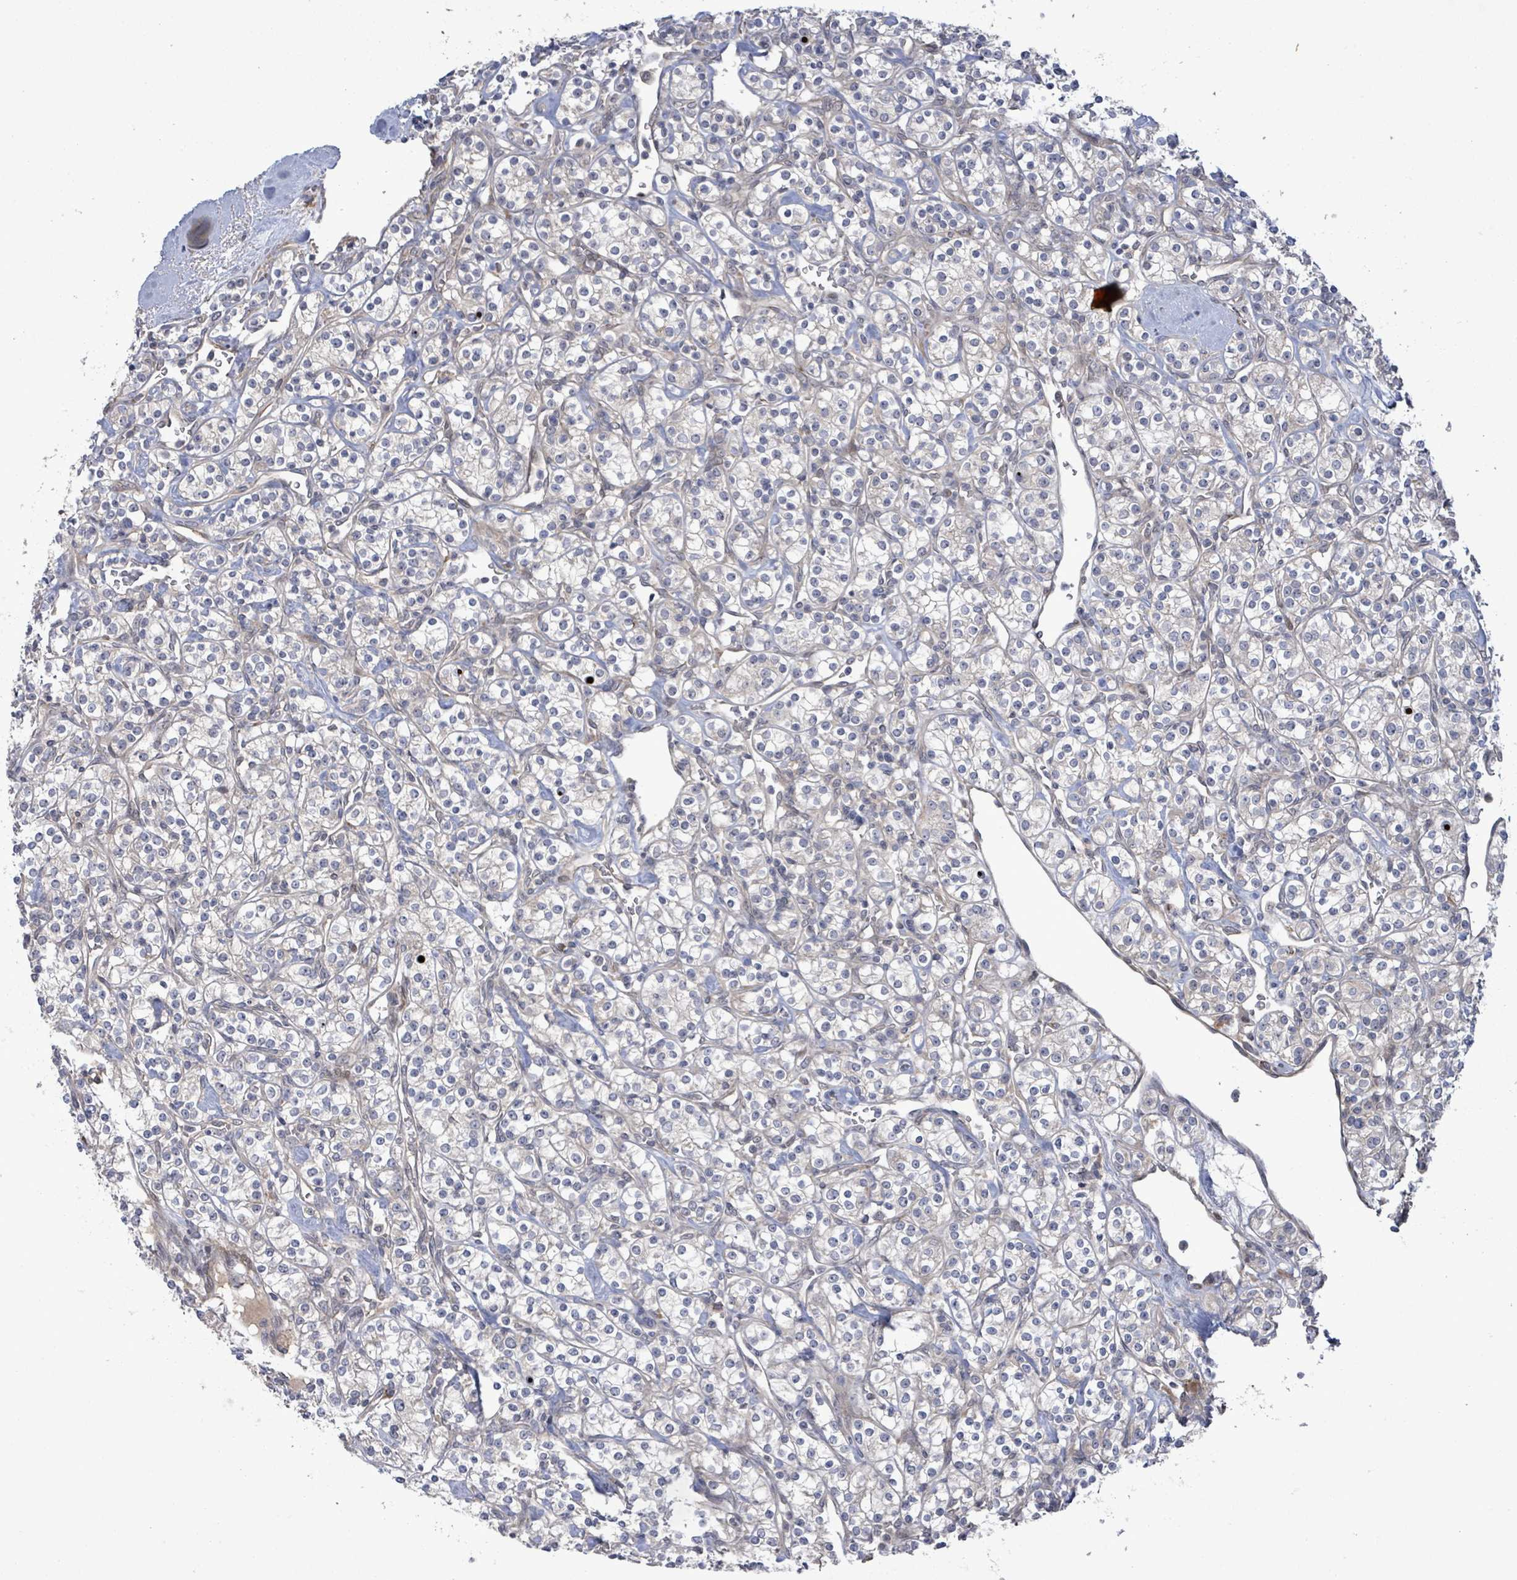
{"staining": {"intensity": "negative", "quantity": "none", "location": "none"}, "tissue": "renal cancer", "cell_type": "Tumor cells", "image_type": "cancer", "snomed": [{"axis": "morphology", "description": "Adenocarcinoma, NOS"}, {"axis": "topography", "description": "Kidney"}], "caption": "High magnification brightfield microscopy of renal cancer (adenocarcinoma) stained with DAB (3,3'-diaminobenzidine) (brown) and counterstained with hematoxylin (blue): tumor cells show no significant positivity.", "gene": "SLIT3", "patient": {"sex": "male", "age": 77}}